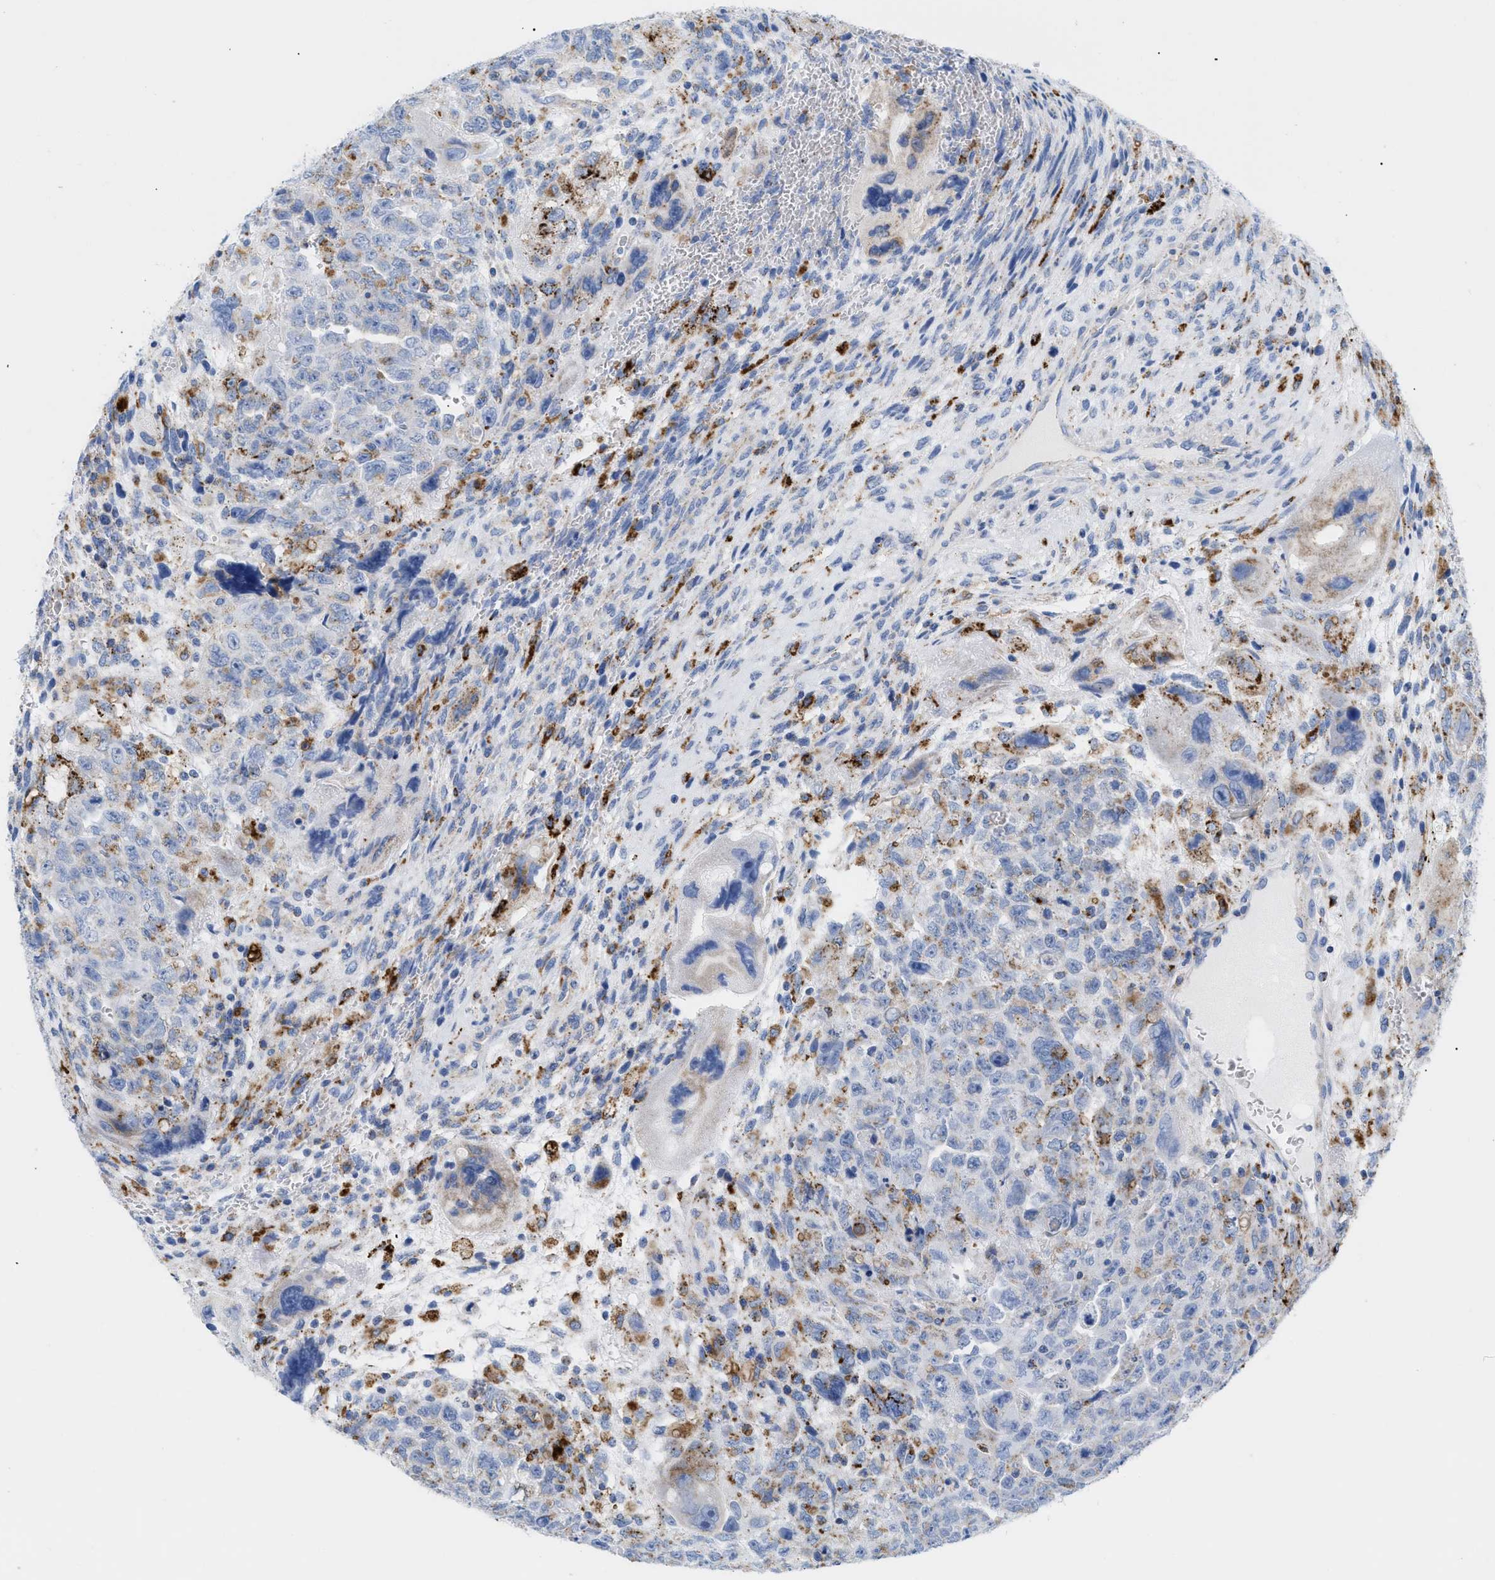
{"staining": {"intensity": "moderate", "quantity": "<25%", "location": "cytoplasmic/membranous"}, "tissue": "testis cancer", "cell_type": "Tumor cells", "image_type": "cancer", "snomed": [{"axis": "morphology", "description": "Carcinoma, Embryonal, NOS"}, {"axis": "topography", "description": "Testis"}], "caption": "Testis cancer stained with DAB immunohistochemistry (IHC) exhibits low levels of moderate cytoplasmic/membranous expression in about <25% of tumor cells.", "gene": "DRAM2", "patient": {"sex": "male", "age": 28}}